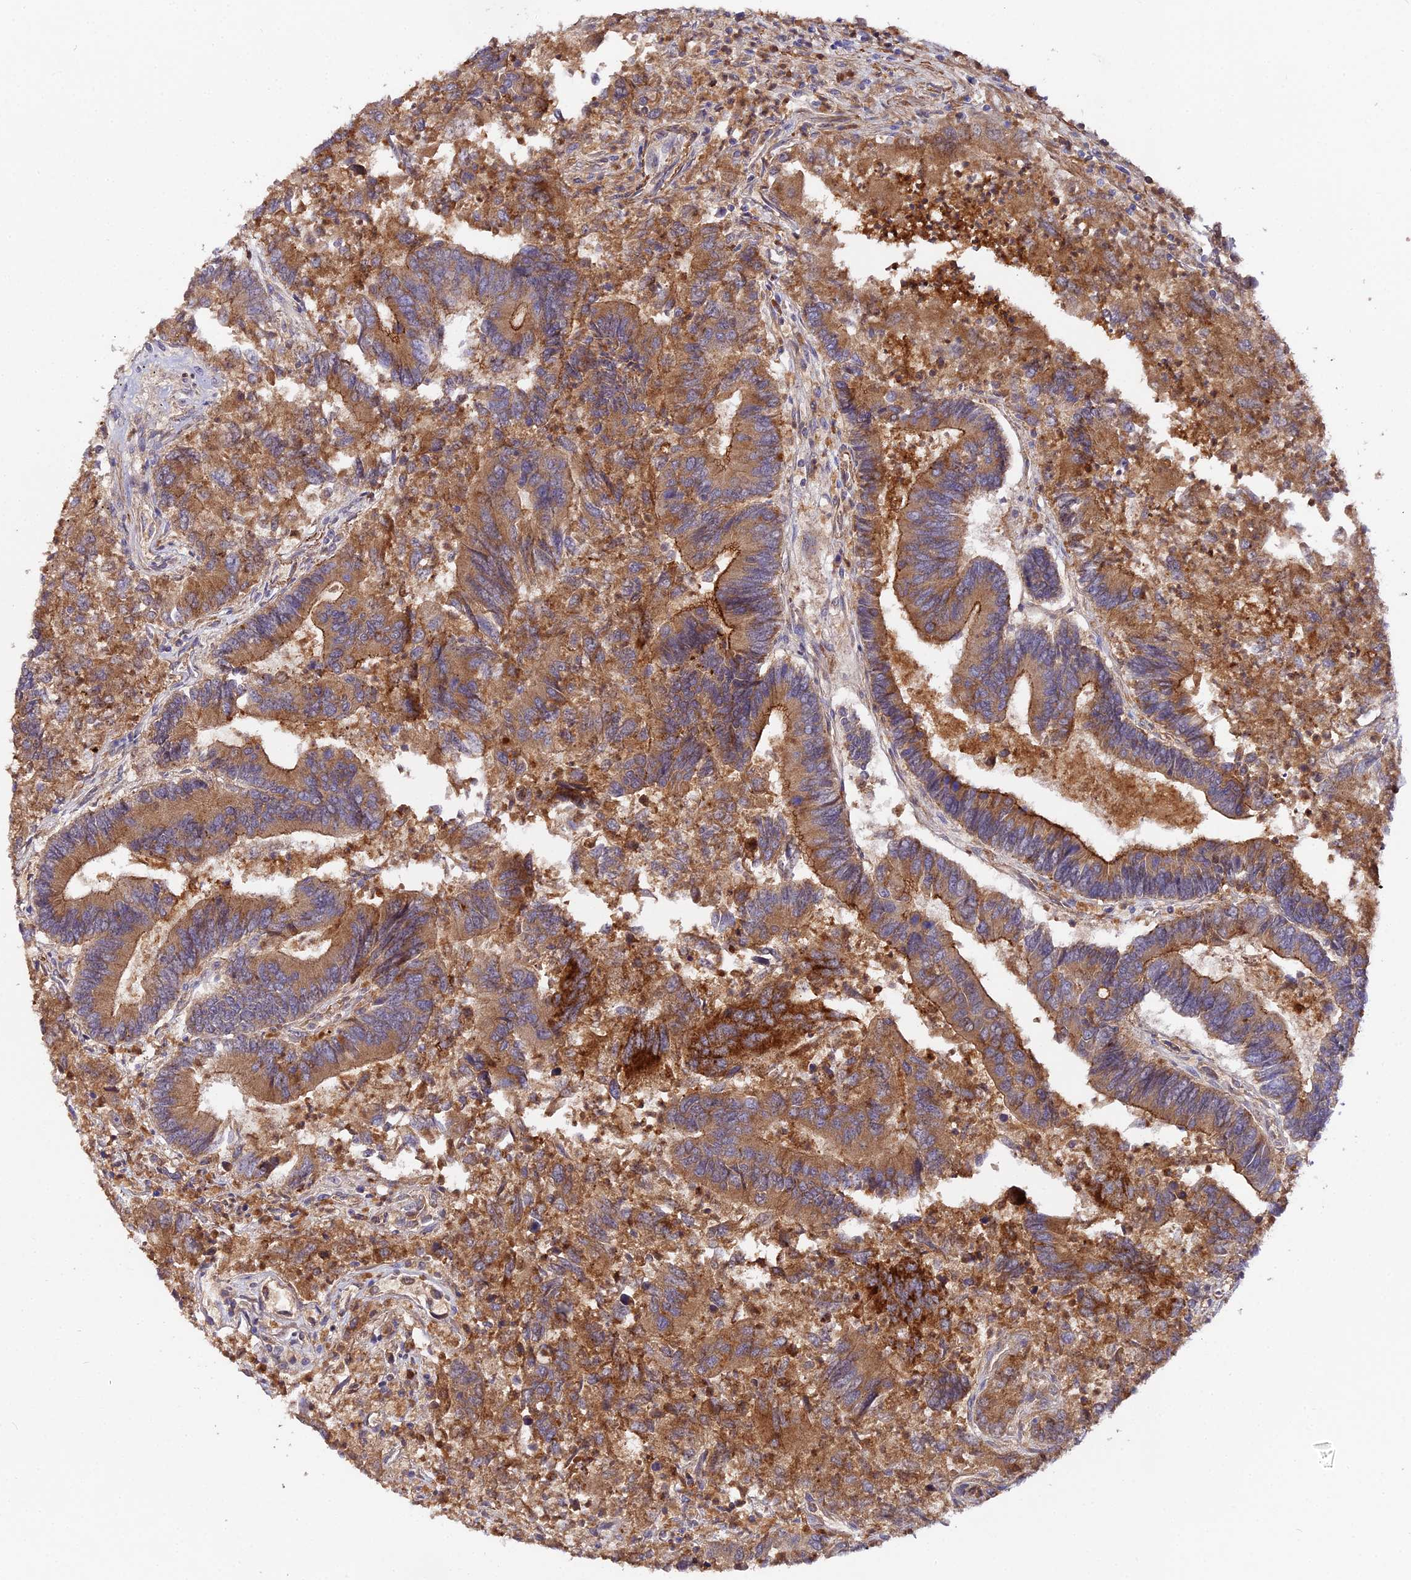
{"staining": {"intensity": "strong", "quantity": ">75%", "location": "cytoplasmic/membranous"}, "tissue": "colorectal cancer", "cell_type": "Tumor cells", "image_type": "cancer", "snomed": [{"axis": "morphology", "description": "Adenocarcinoma, NOS"}, {"axis": "topography", "description": "Colon"}], "caption": "Tumor cells demonstrate high levels of strong cytoplasmic/membranous staining in approximately >75% of cells in human colorectal cancer (adenocarcinoma).", "gene": "TRIM26", "patient": {"sex": "female", "age": 67}}